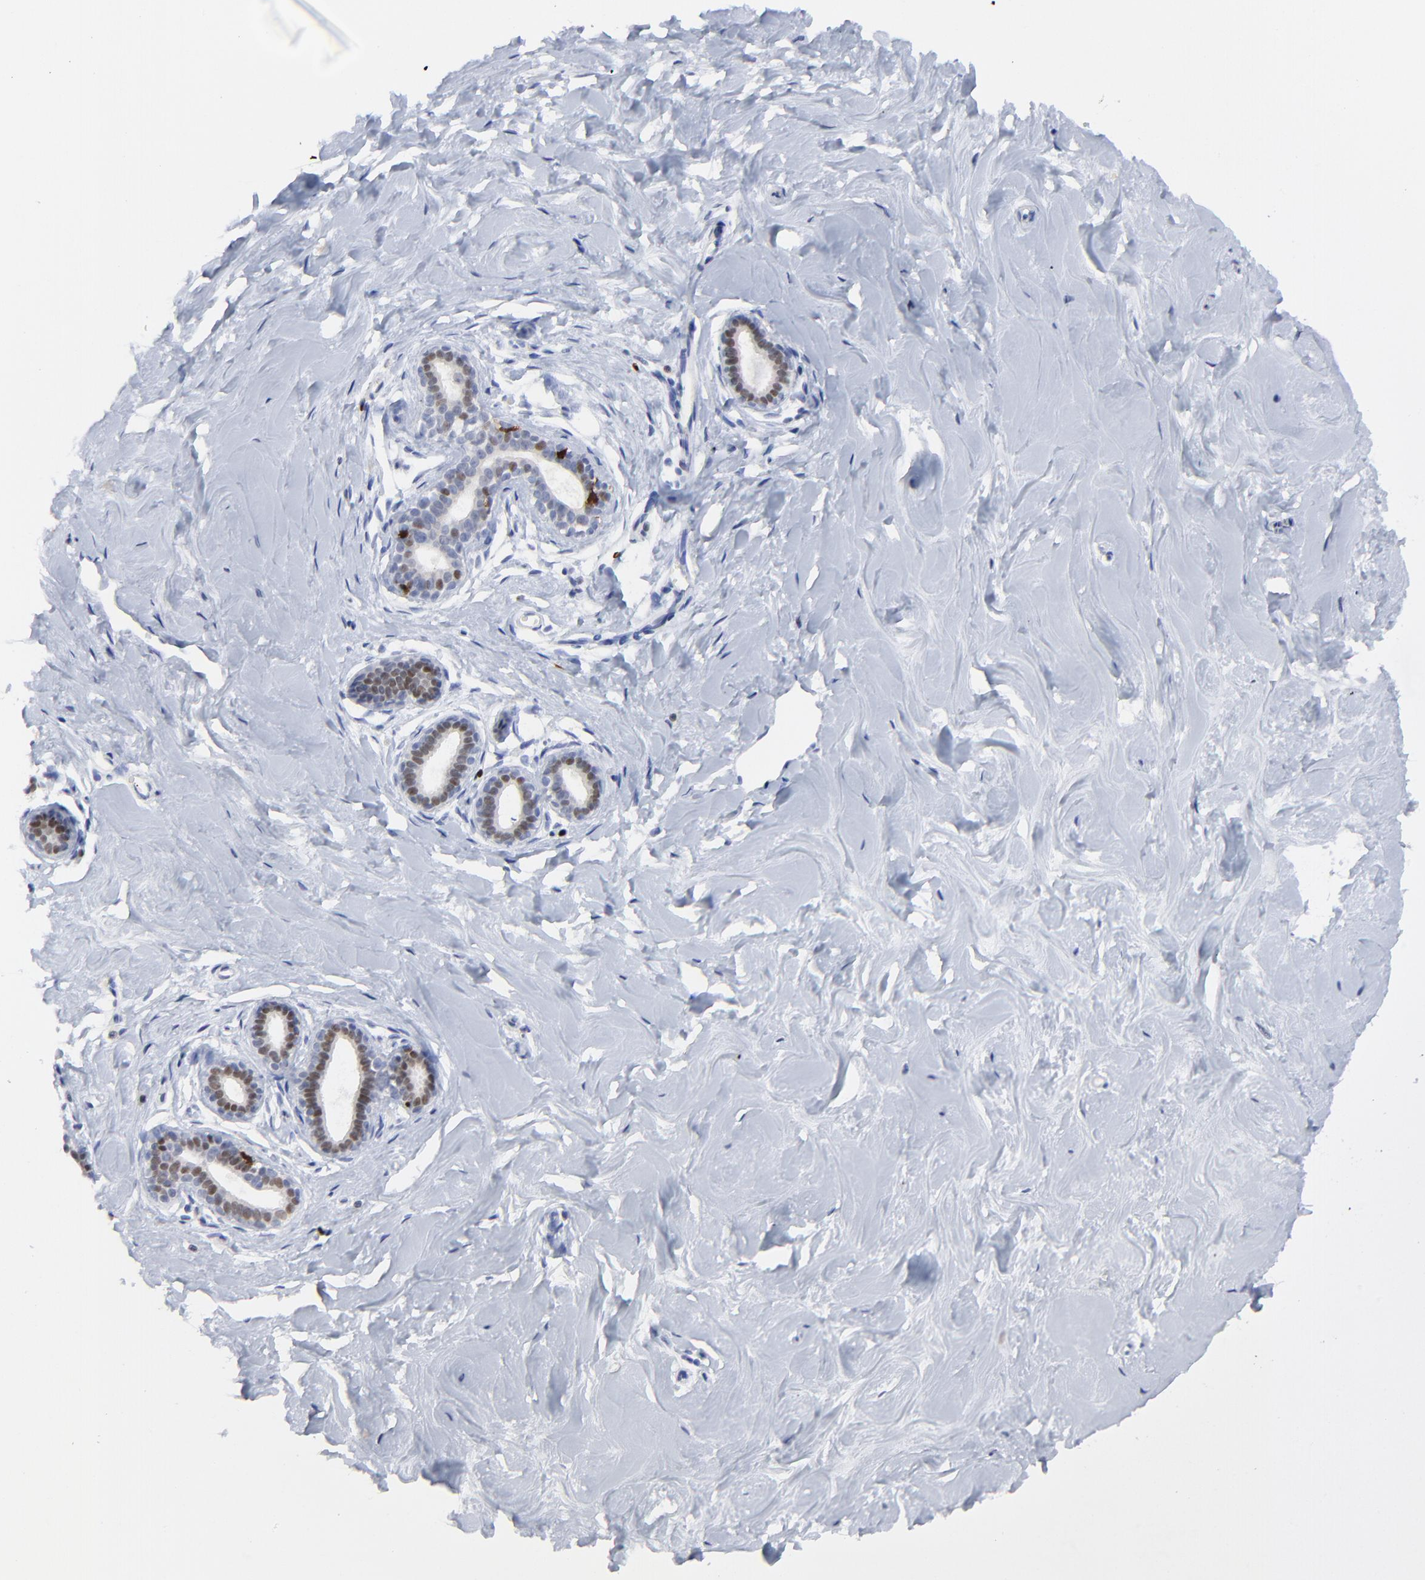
{"staining": {"intensity": "negative", "quantity": "none", "location": "none"}, "tissue": "breast", "cell_type": "Adipocytes", "image_type": "normal", "snomed": [{"axis": "morphology", "description": "Normal tissue, NOS"}, {"axis": "topography", "description": "Breast"}], "caption": "A high-resolution photomicrograph shows IHC staining of benign breast, which displays no significant expression in adipocytes.", "gene": "ZAP70", "patient": {"sex": "female", "age": 23}}